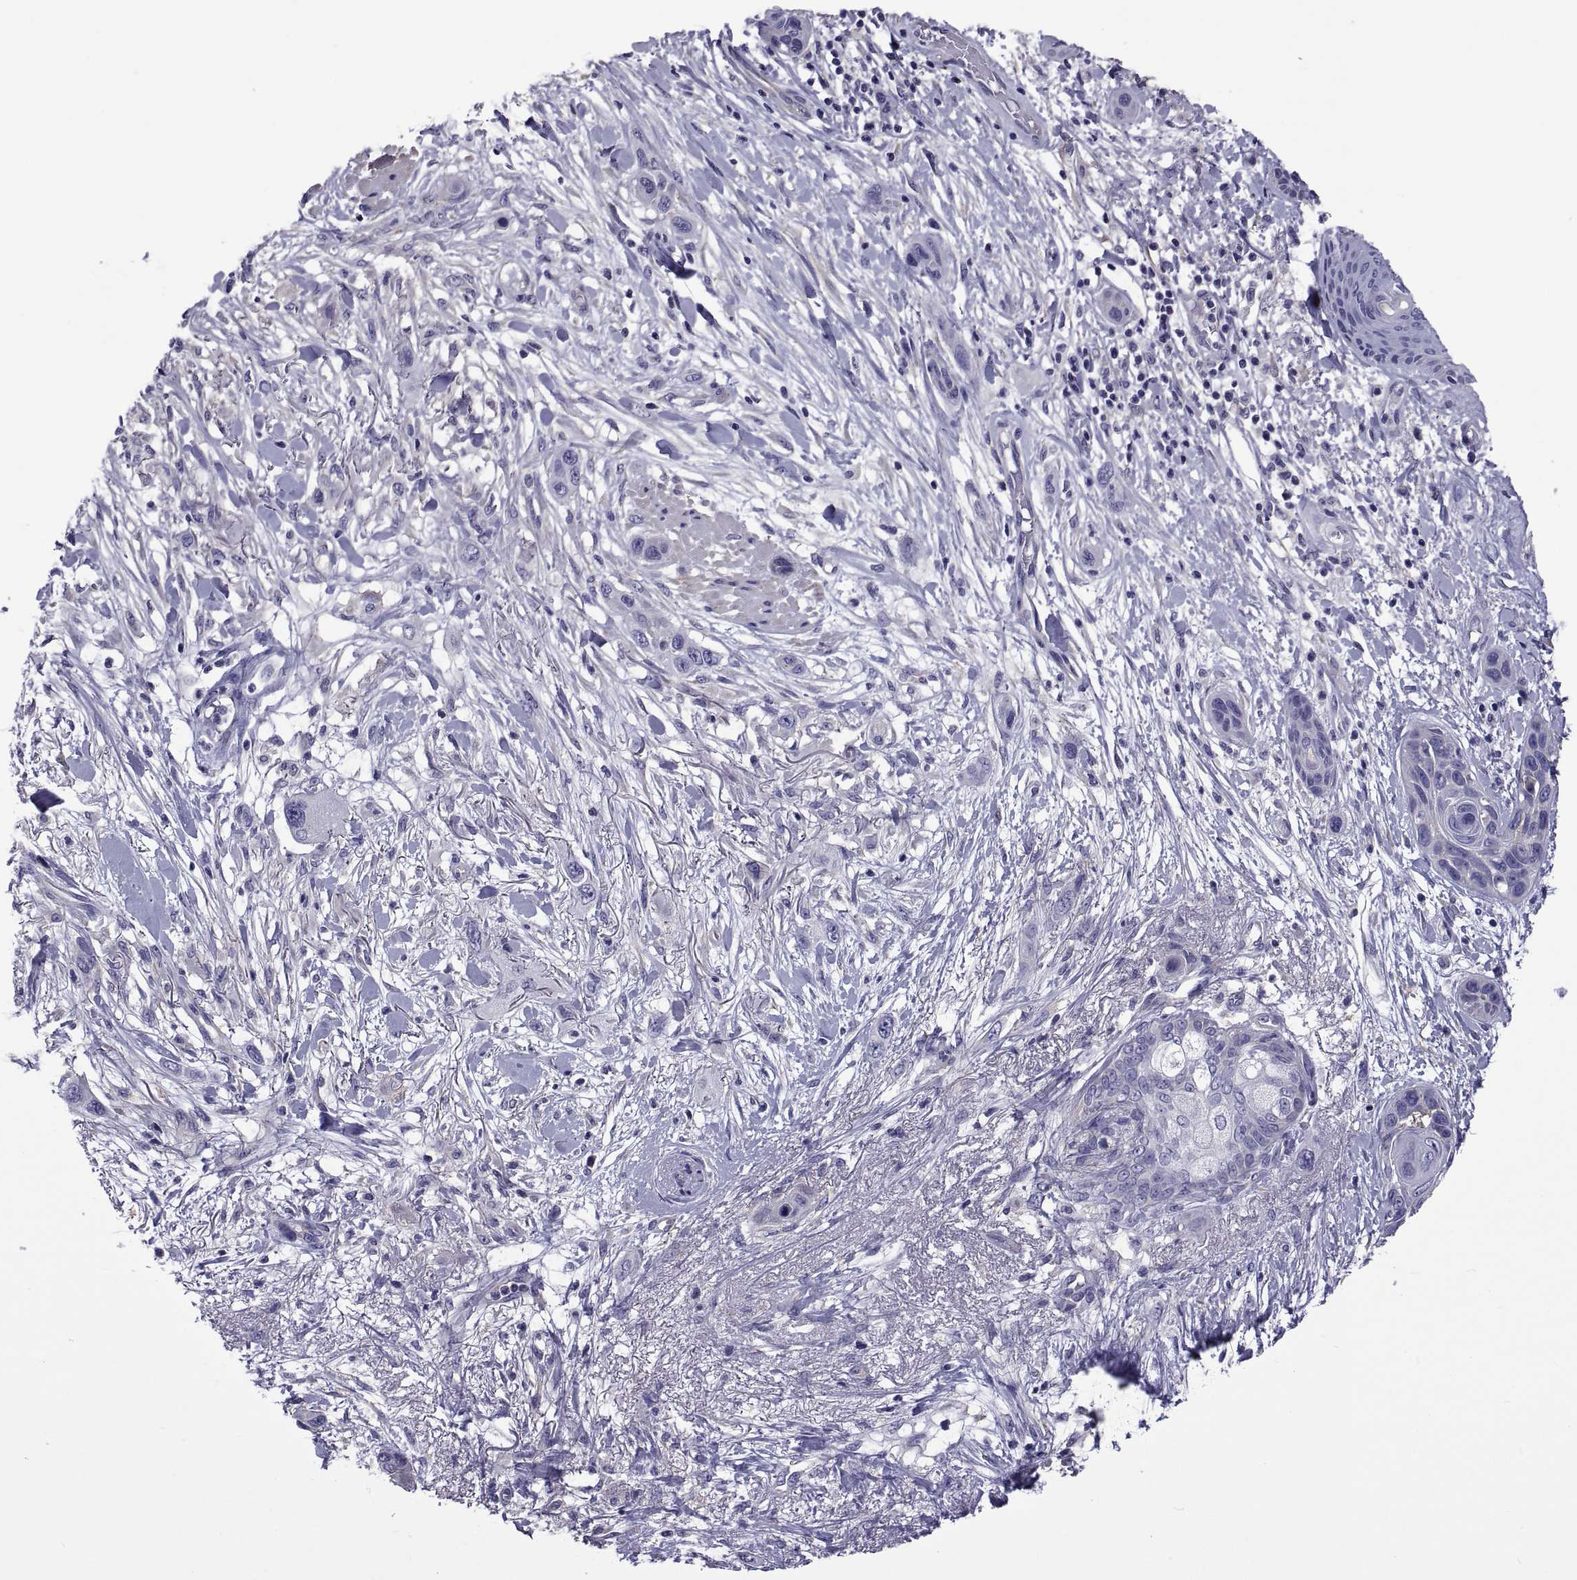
{"staining": {"intensity": "negative", "quantity": "none", "location": "none"}, "tissue": "skin cancer", "cell_type": "Tumor cells", "image_type": "cancer", "snomed": [{"axis": "morphology", "description": "Squamous cell carcinoma, NOS"}, {"axis": "topography", "description": "Skin"}], "caption": "A histopathology image of human skin cancer is negative for staining in tumor cells. (Immunohistochemistry (ihc), brightfield microscopy, high magnification).", "gene": "TMC3", "patient": {"sex": "male", "age": 79}}